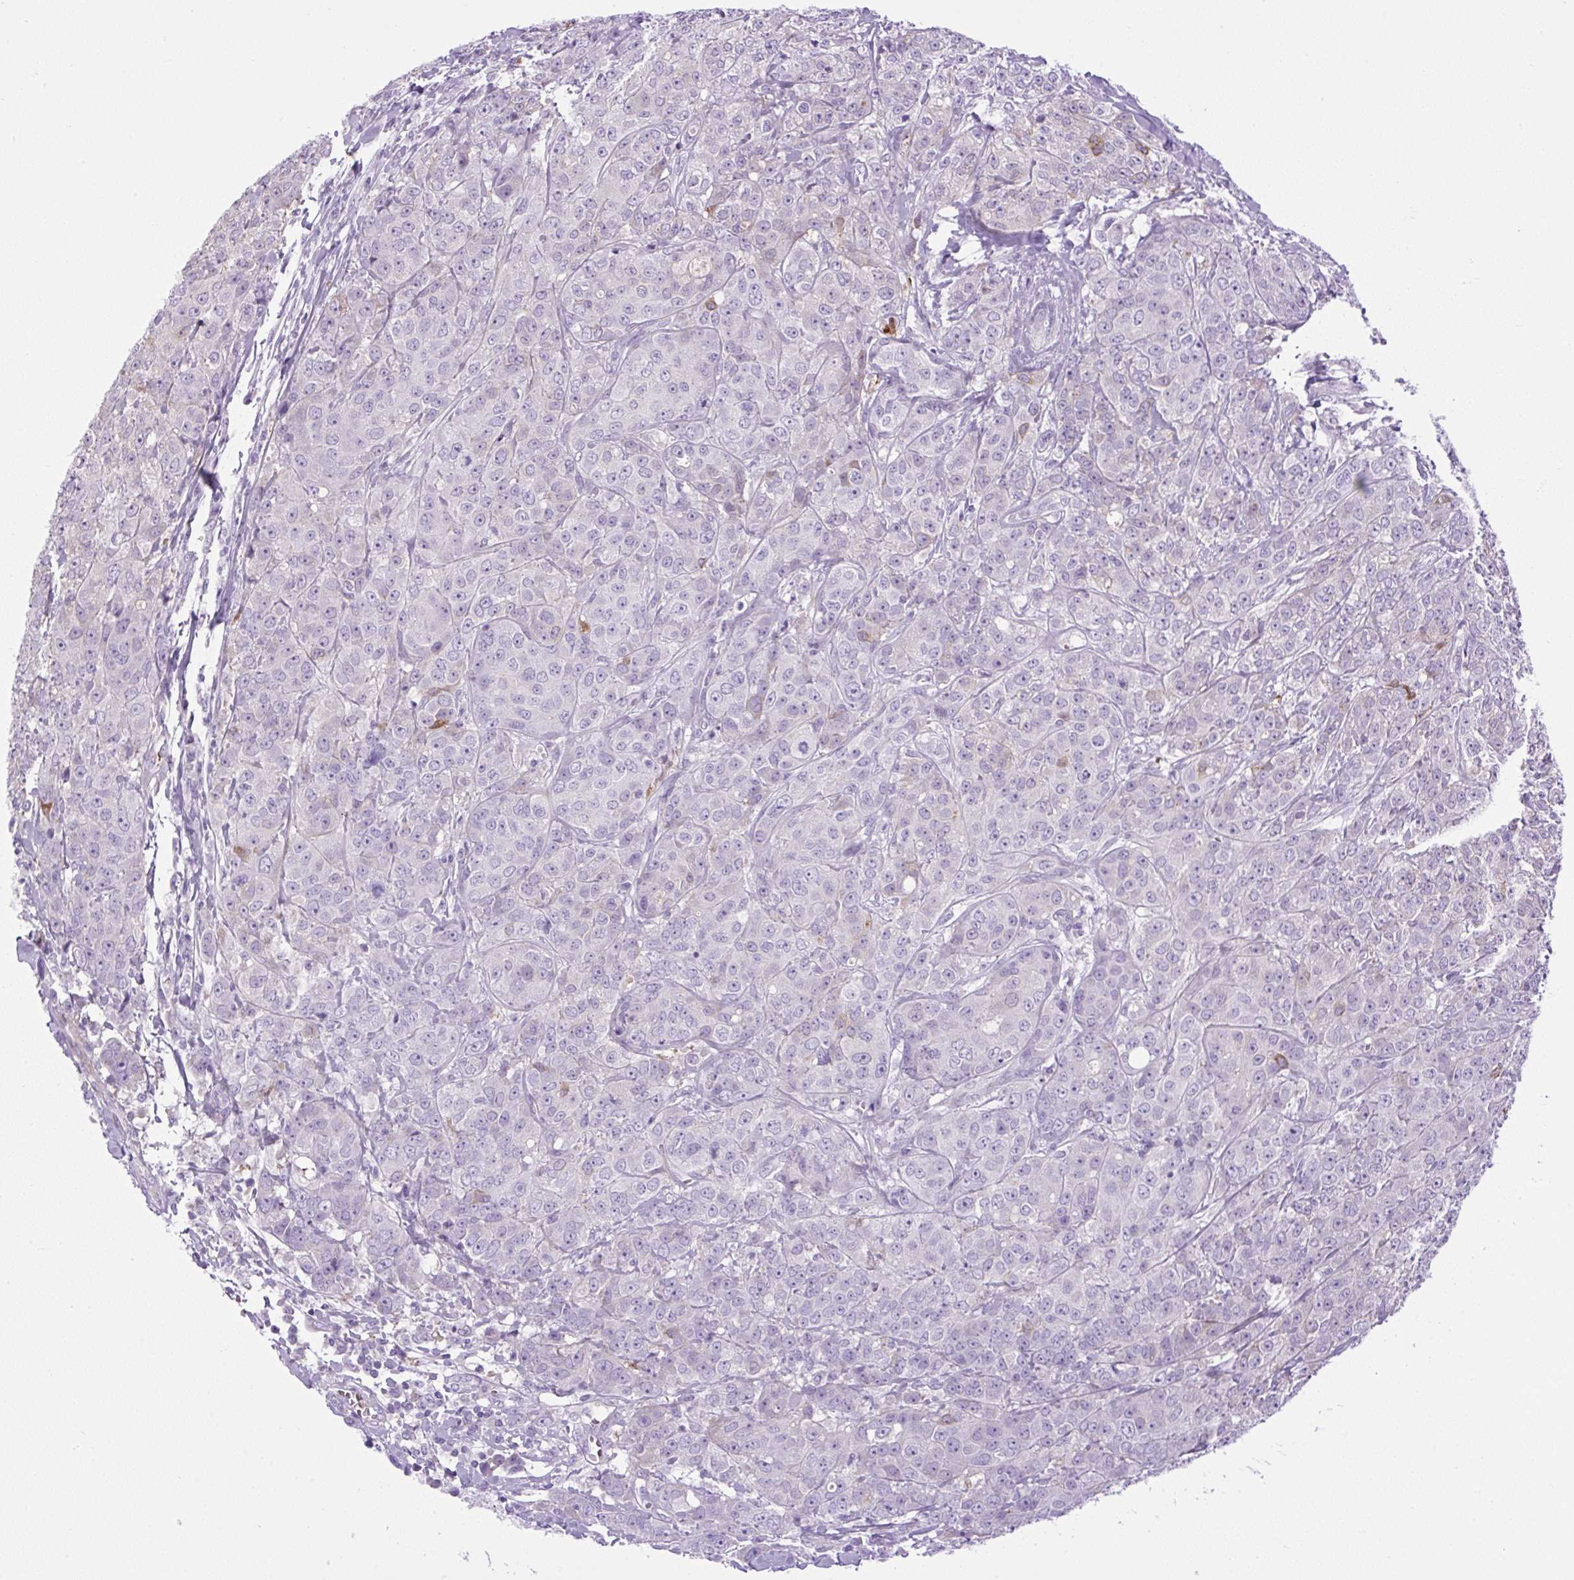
{"staining": {"intensity": "negative", "quantity": "none", "location": "none"}, "tissue": "breast cancer", "cell_type": "Tumor cells", "image_type": "cancer", "snomed": [{"axis": "morphology", "description": "Duct carcinoma"}, {"axis": "topography", "description": "Breast"}], "caption": "The immunohistochemistry (IHC) micrograph has no significant staining in tumor cells of breast cancer tissue.", "gene": "VWA7", "patient": {"sex": "female", "age": 43}}